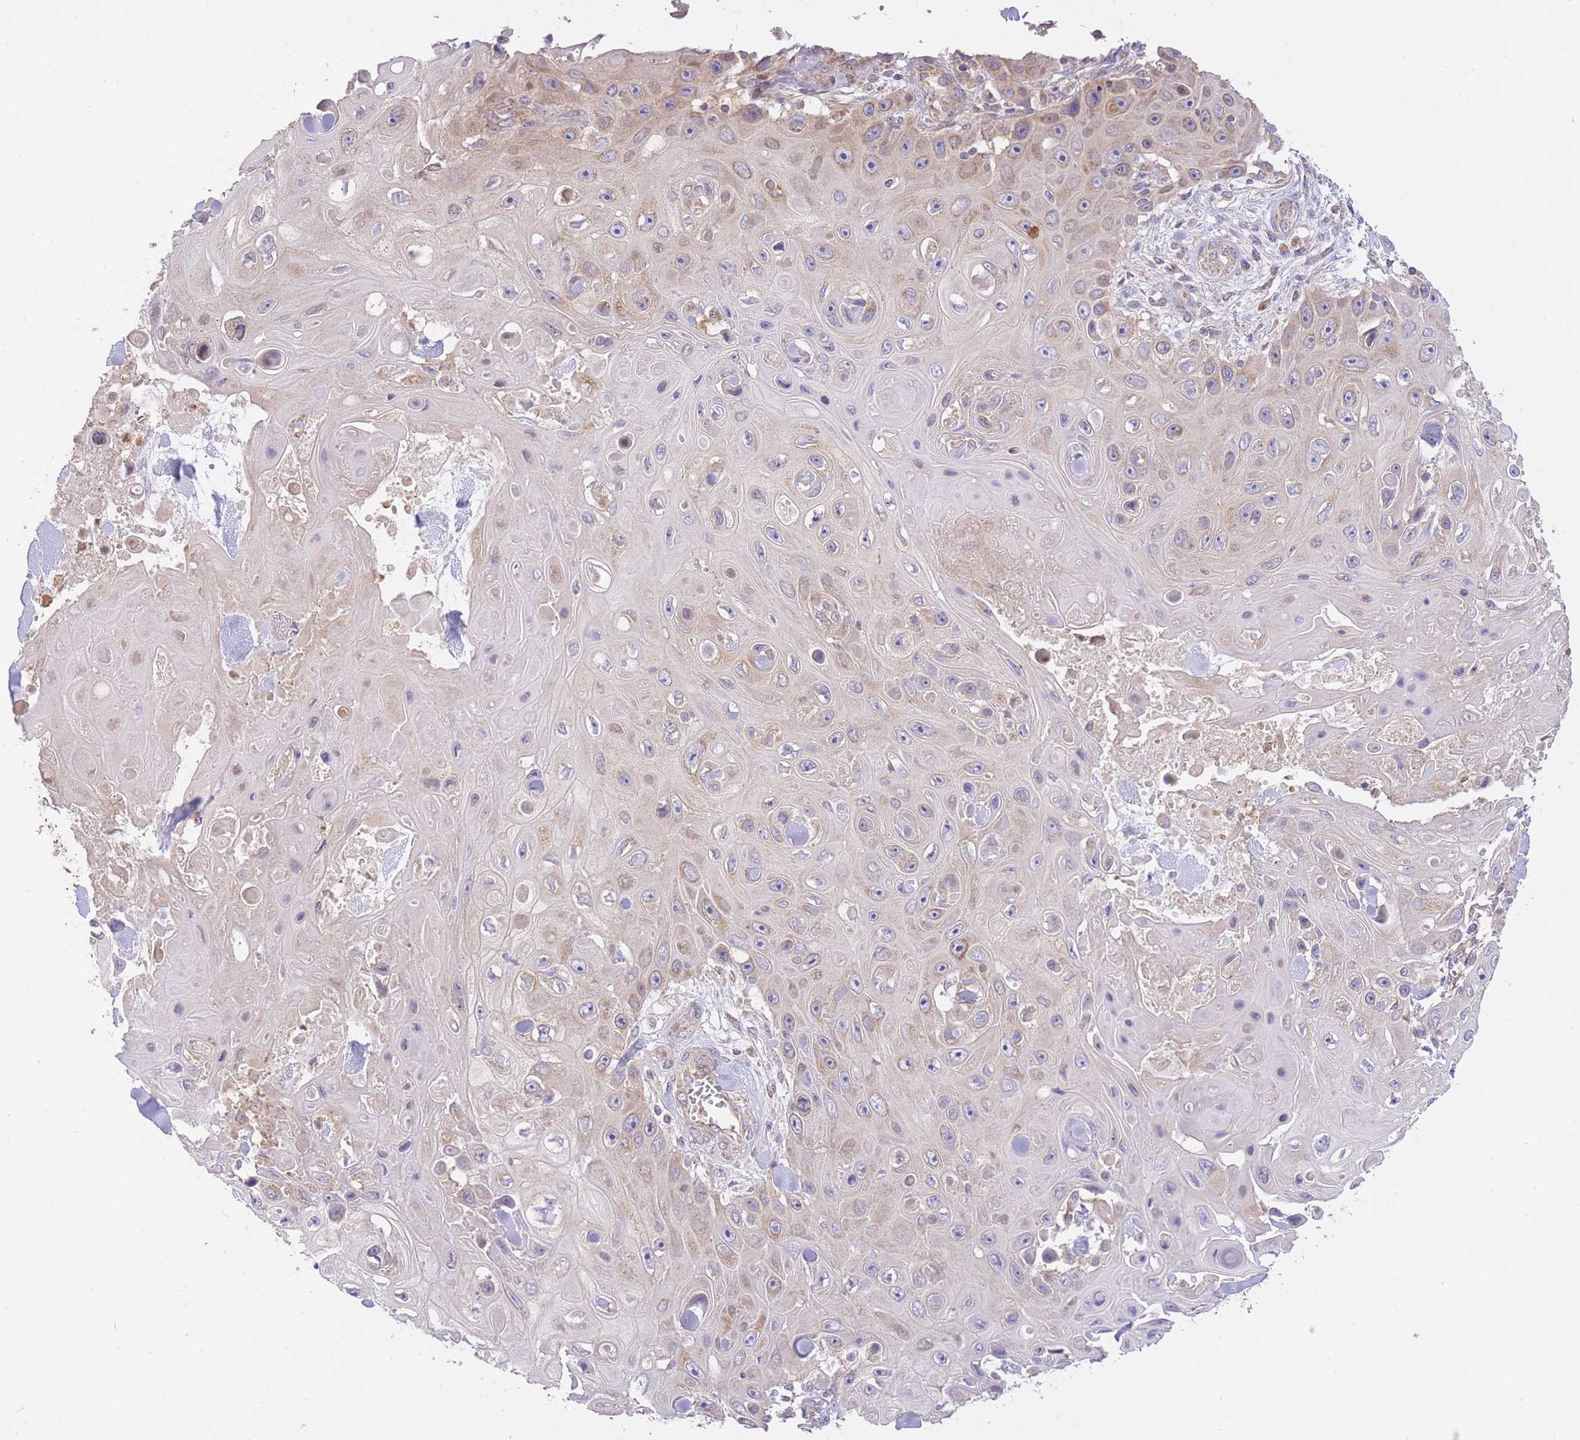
{"staining": {"intensity": "weak", "quantity": "25%-75%", "location": "cytoplasmic/membranous"}, "tissue": "skin cancer", "cell_type": "Tumor cells", "image_type": "cancer", "snomed": [{"axis": "morphology", "description": "Squamous cell carcinoma, NOS"}, {"axis": "topography", "description": "Skin"}], "caption": "Protein analysis of skin squamous cell carcinoma tissue reveals weak cytoplasmic/membranous staining in approximately 25%-75% of tumor cells.", "gene": "PREP", "patient": {"sex": "male", "age": 82}}